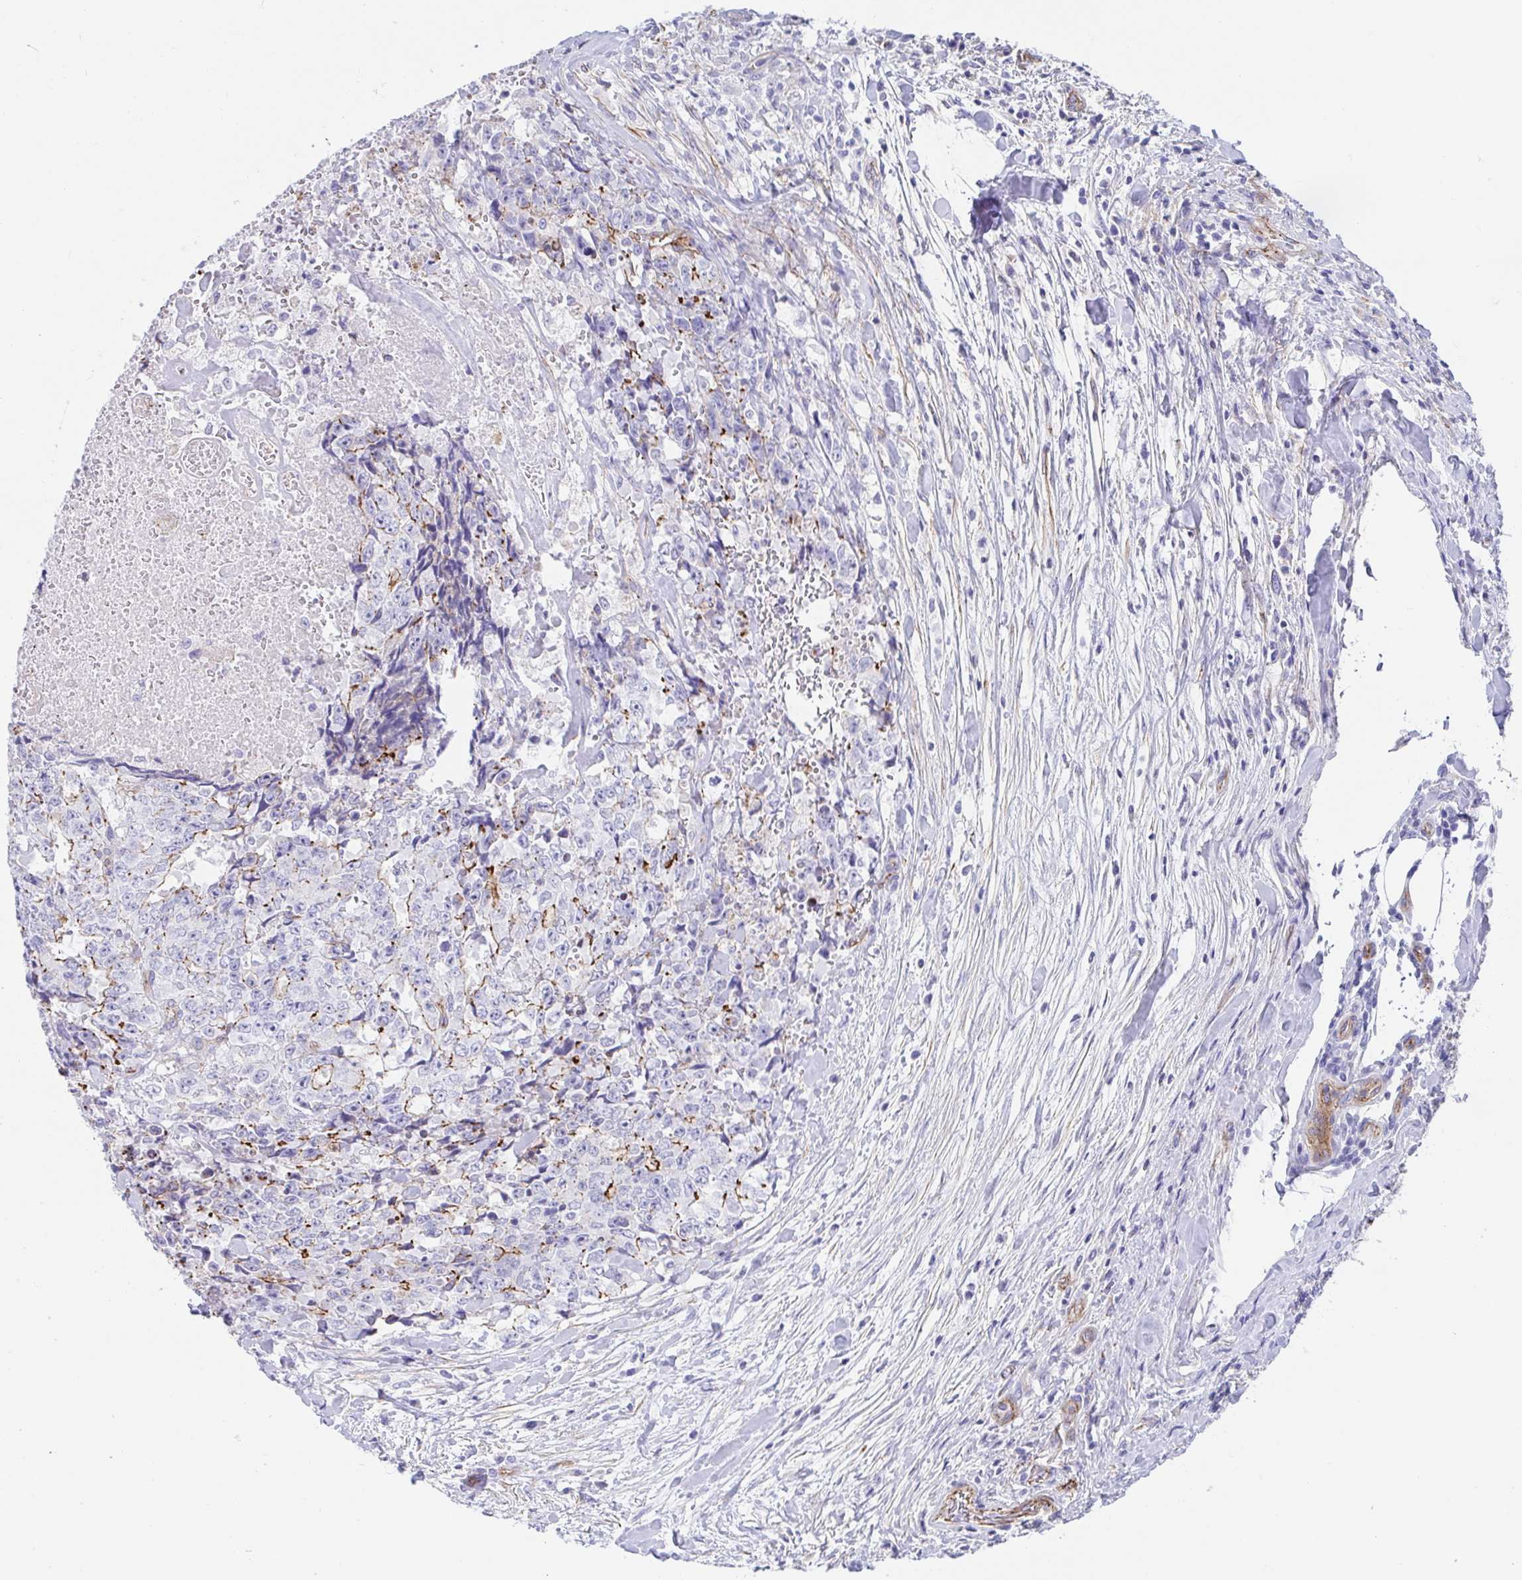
{"staining": {"intensity": "moderate", "quantity": "<25%", "location": "cytoplasmic/membranous"}, "tissue": "testis cancer", "cell_type": "Tumor cells", "image_type": "cancer", "snomed": [{"axis": "morphology", "description": "Carcinoma, Embryonal, NOS"}, {"axis": "topography", "description": "Testis"}], "caption": "Immunohistochemistry image of neoplastic tissue: human testis embryonal carcinoma stained using IHC exhibits low levels of moderate protein expression localized specifically in the cytoplasmic/membranous of tumor cells, appearing as a cytoplasmic/membranous brown color.", "gene": "TRAM2", "patient": {"sex": "male", "age": 24}}